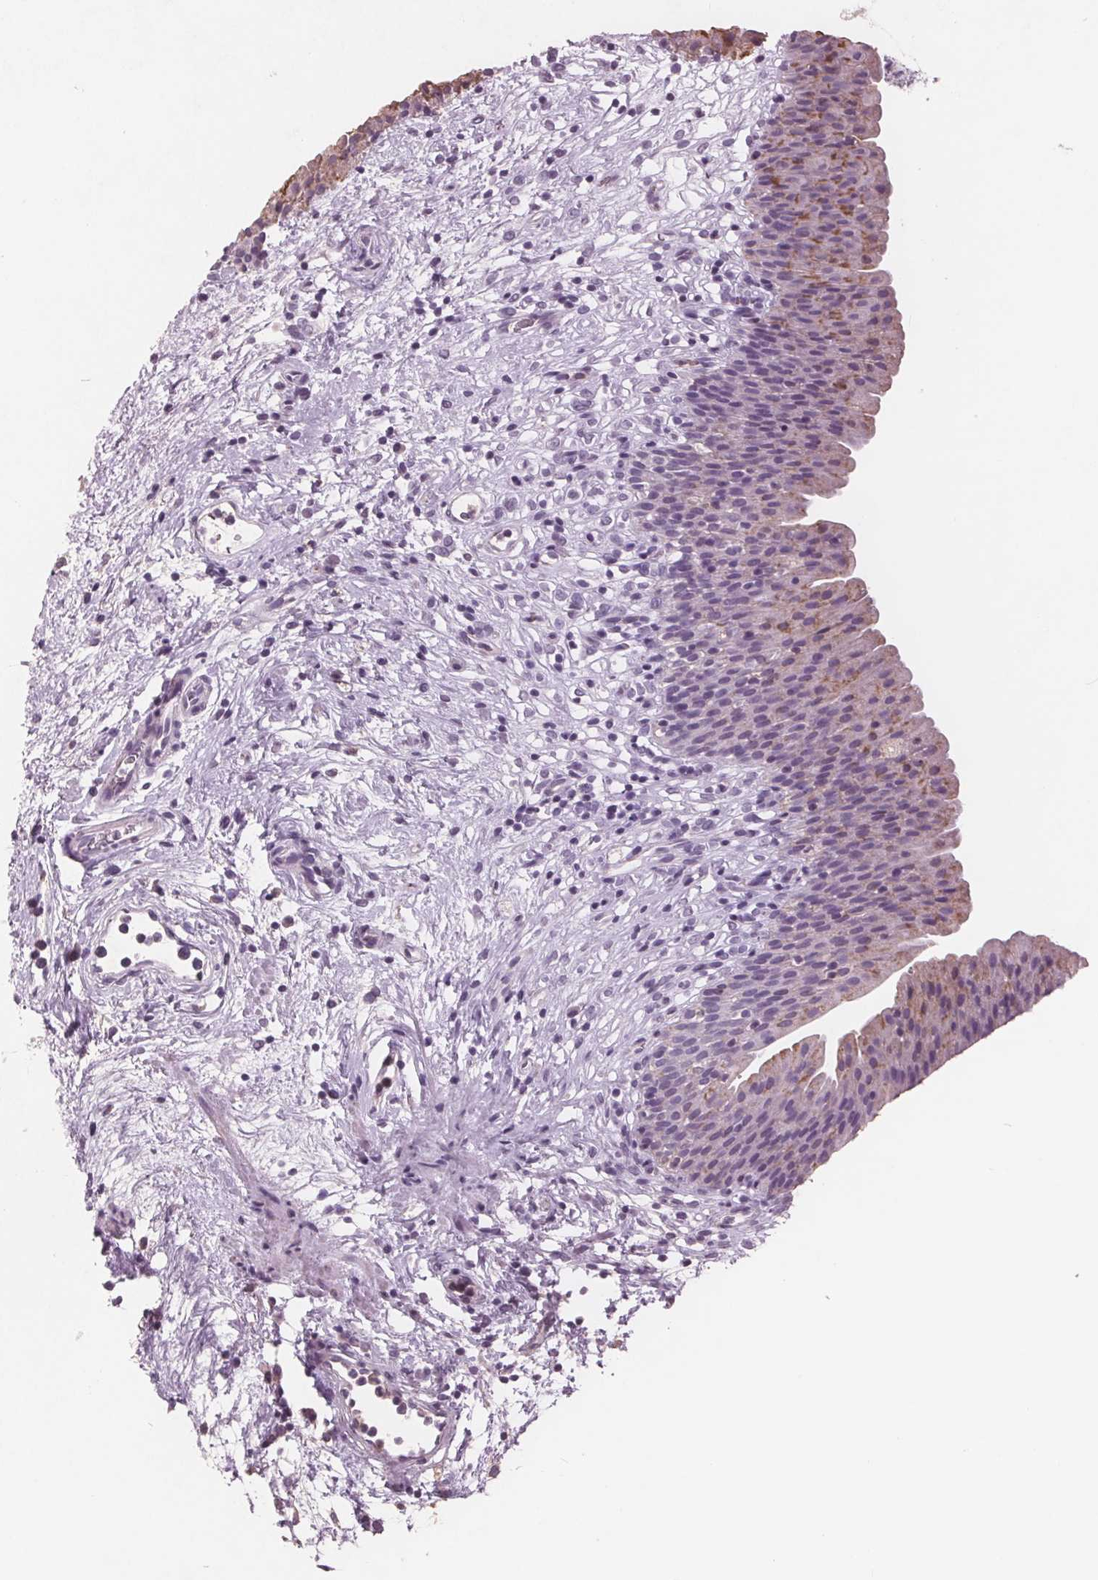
{"staining": {"intensity": "moderate", "quantity": "<25%", "location": "cytoplasmic/membranous"}, "tissue": "urinary bladder", "cell_type": "Urothelial cells", "image_type": "normal", "snomed": [{"axis": "morphology", "description": "Normal tissue, NOS"}, {"axis": "topography", "description": "Urinary bladder"}], "caption": "Immunohistochemical staining of unremarkable human urinary bladder reveals <25% levels of moderate cytoplasmic/membranous protein positivity in about <25% of urothelial cells.", "gene": "PTPN14", "patient": {"sex": "male", "age": 76}}